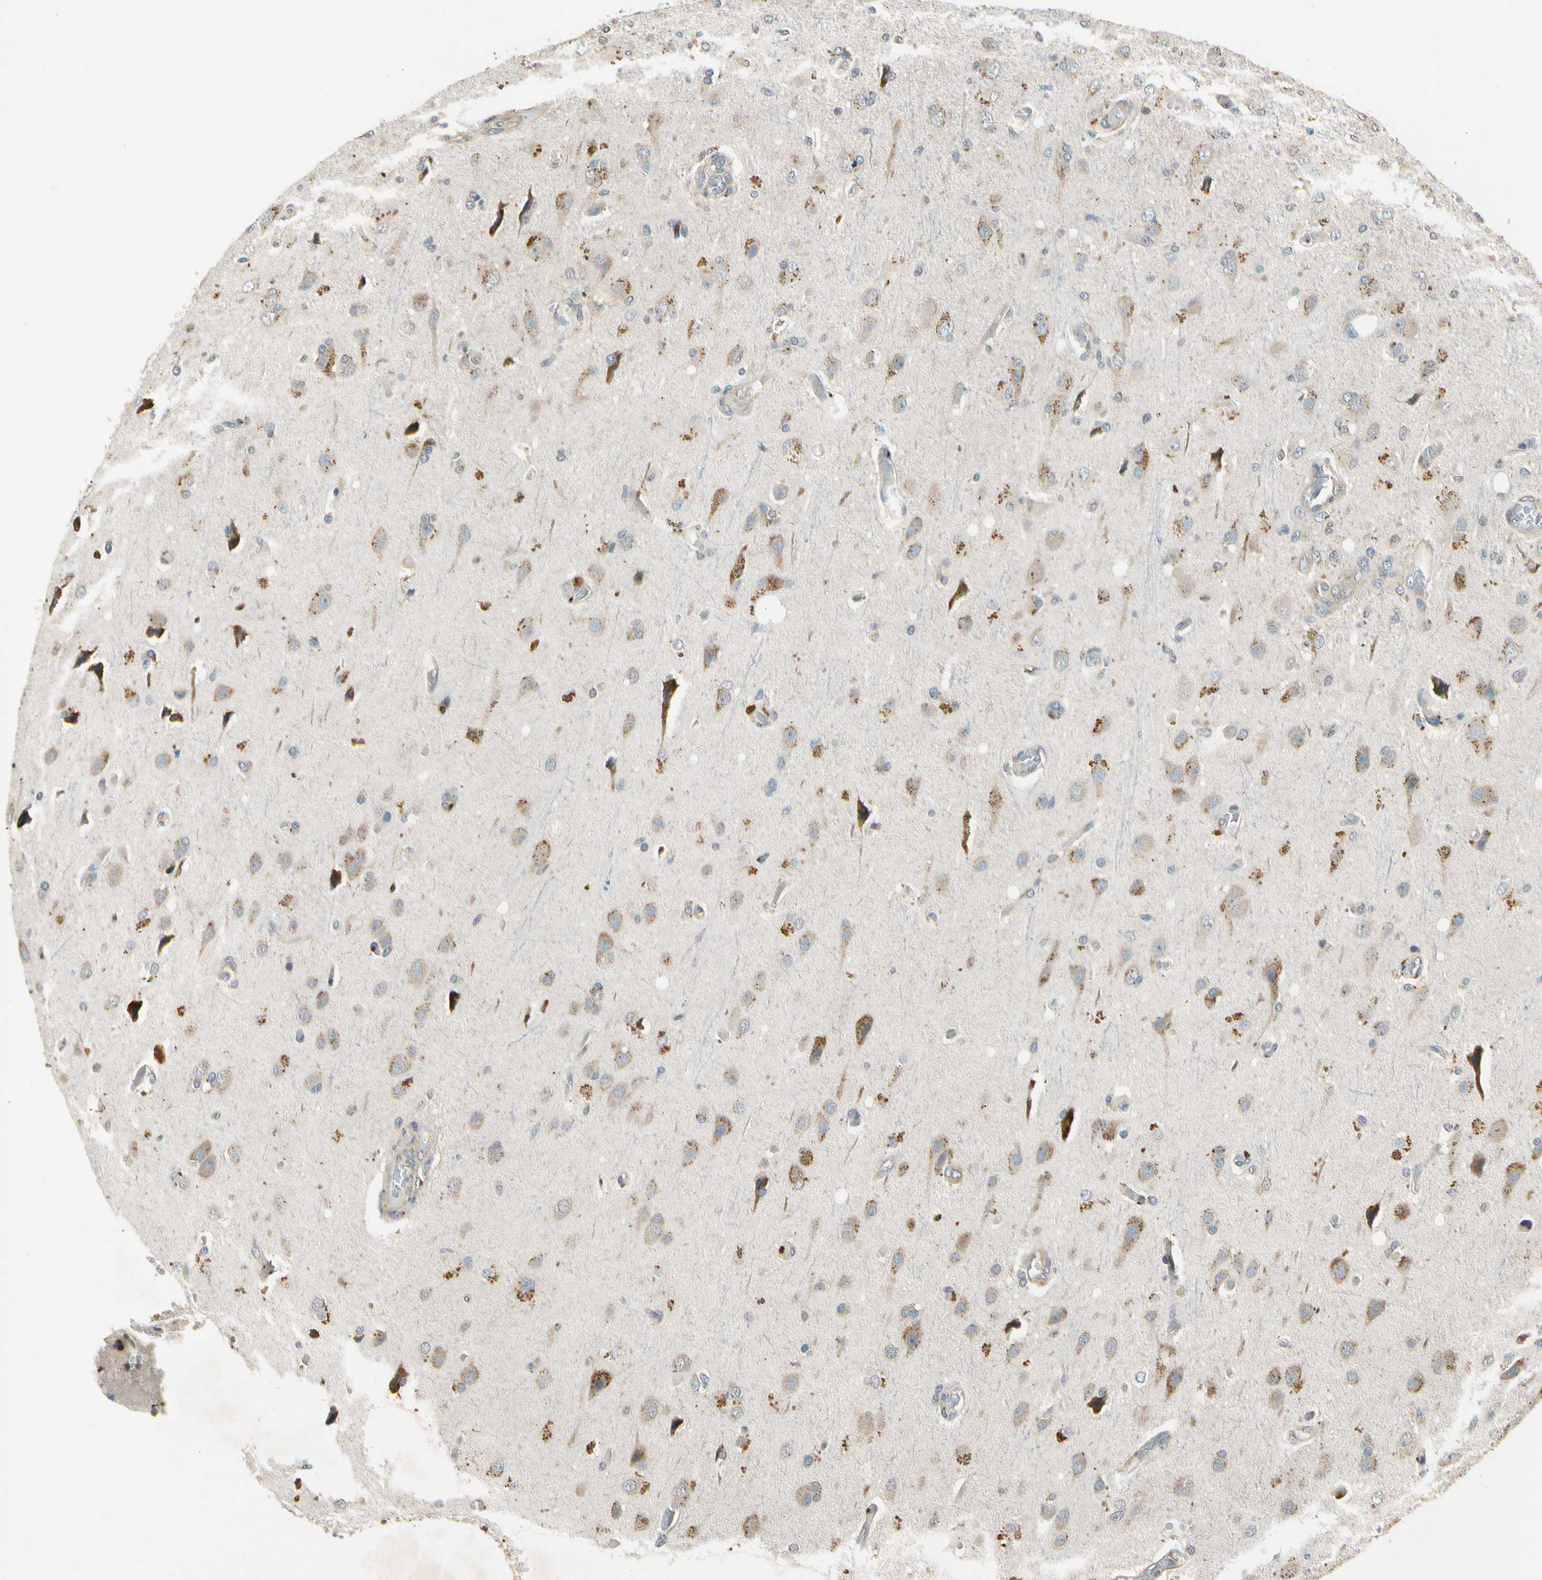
{"staining": {"intensity": "weak", "quantity": "25%-75%", "location": "cytoplasmic/membranous,nuclear"}, "tissue": "glioma", "cell_type": "Tumor cells", "image_type": "cancer", "snomed": [{"axis": "morphology", "description": "Normal tissue, NOS"}, {"axis": "morphology", "description": "Glioma, malignant, High grade"}, {"axis": "topography", "description": "Cerebral cortex"}], "caption": "Immunohistochemistry (IHC) photomicrograph of neoplastic tissue: human glioma stained using immunohistochemistry demonstrates low levels of weak protein expression localized specifically in the cytoplasmic/membranous and nuclear of tumor cells, appearing as a cytoplasmic/membranous and nuclear brown color.", "gene": "EIF1AX", "patient": {"sex": "male", "age": 77}}